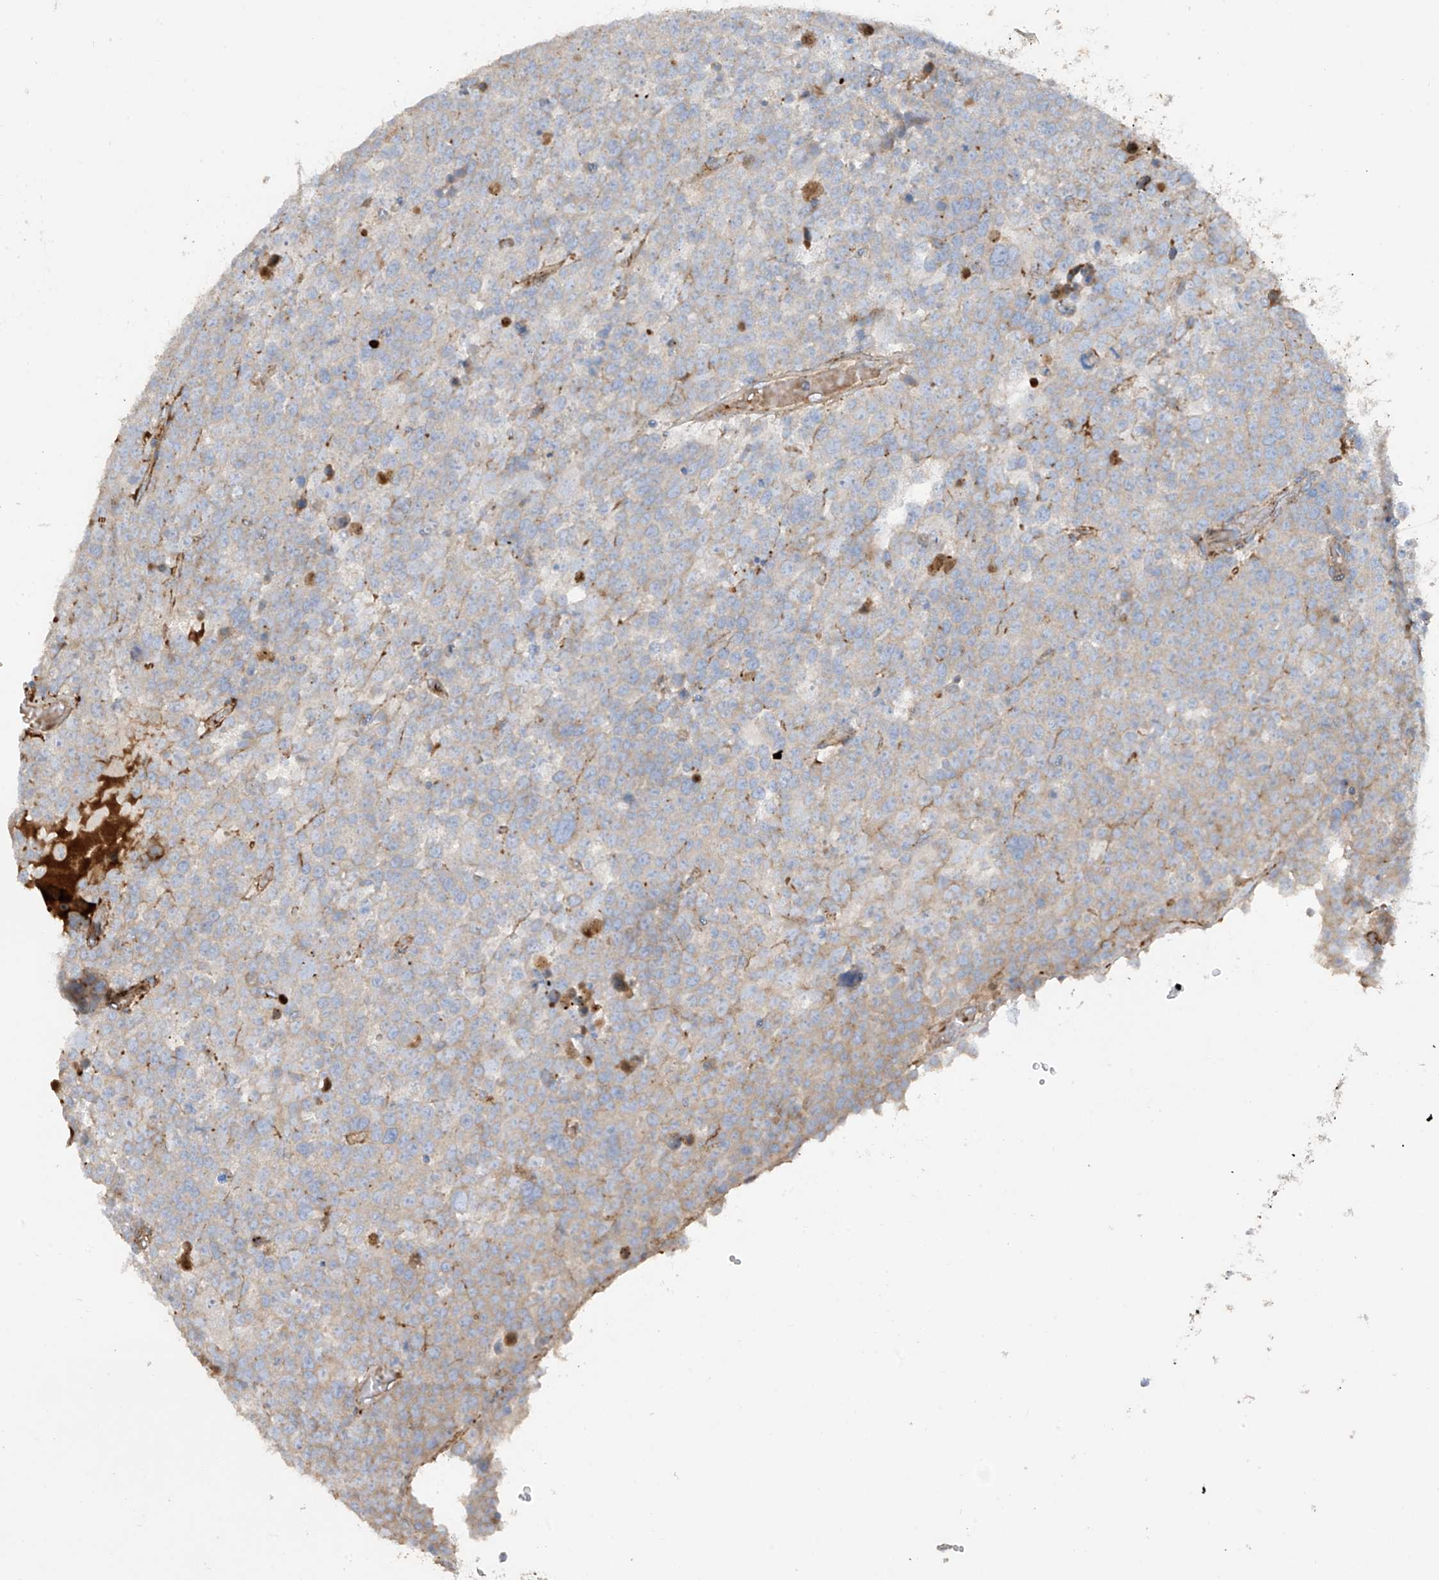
{"staining": {"intensity": "weak", "quantity": "25%-75%", "location": "cytoplasmic/membranous"}, "tissue": "testis cancer", "cell_type": "Tumor cells", "image_type": "cancer", "snomed": [{"axis": "morphology", "description": "Seminoma, NOS"}, {"axis": "topography", "description": "Testis"}], "caption": "A micrograph of testis cancer (seminoma) stained for a protein demonstrates weak cytoplasmic/membranous brown staining in tumor cells. The protein of interest is stained brown, and the nuclei are stained in blue (DAB (3,3'-diaminobenzidine) IHC with brightfield microscopy, high magnification).", "gene": "ABTB1", "patient": {"sex": "male", "age": 71}}